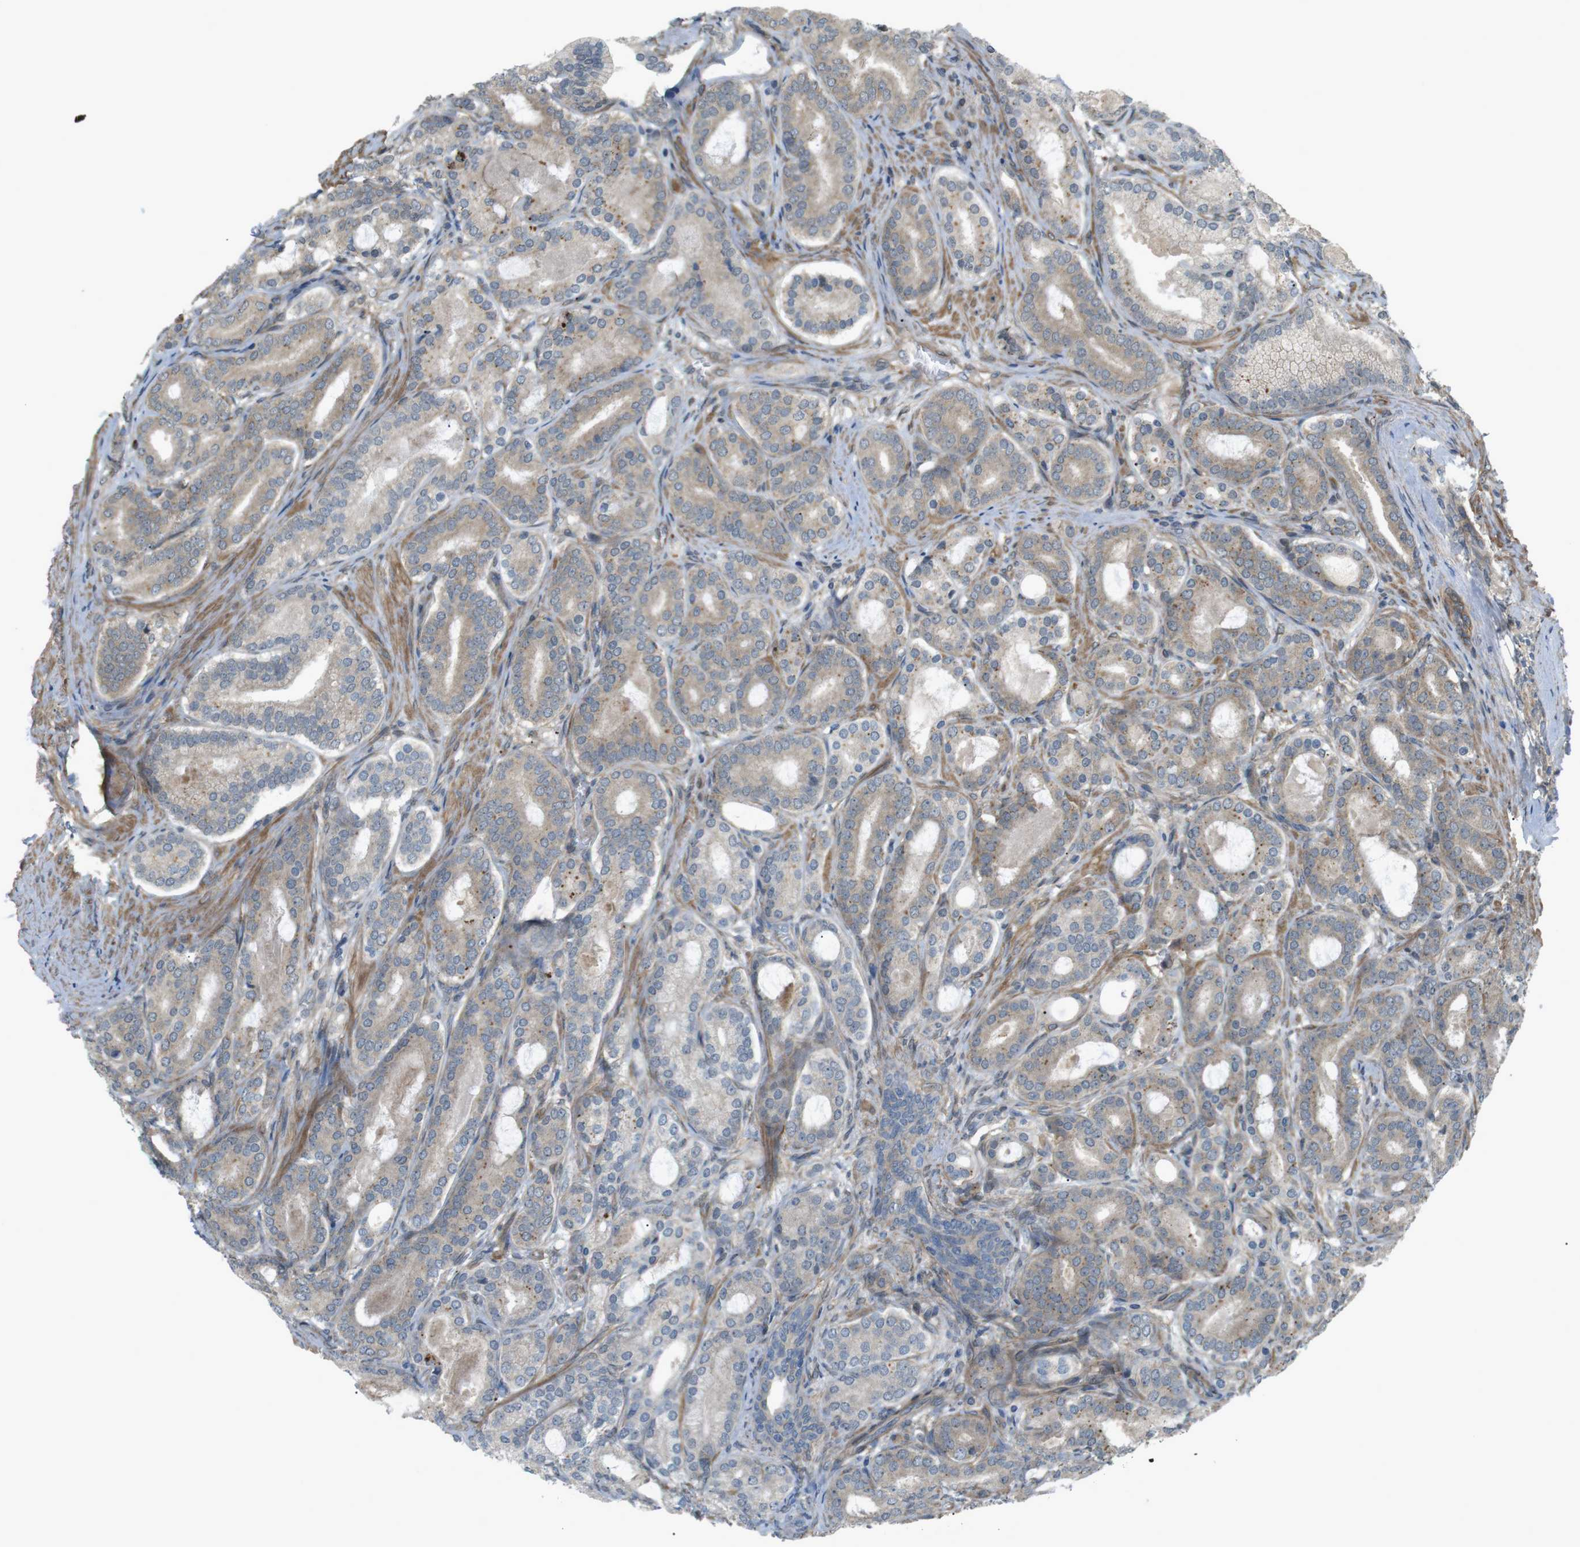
{"staining": {"intensity": "weak", "quantity": "25%-75%", "location": "cytoplasmic/membranous"}, "tissue": "prostate cancer", "cell_type": "Tumor cells", "image_type": "cancer", "snomed": [{"axis": "morphology", "description": "Adenocarcinoma, High grade"}, {"axis": "topography", "description": "Prostate"}], "caption": "Prostate cancer stained for a protein (brown) exhibits weak cytoplasmic/membranous positive positivity in about 25%-75% of tumor cells.", "gene": "KANK2", "patient": {"sex": "male", "age": 60}}